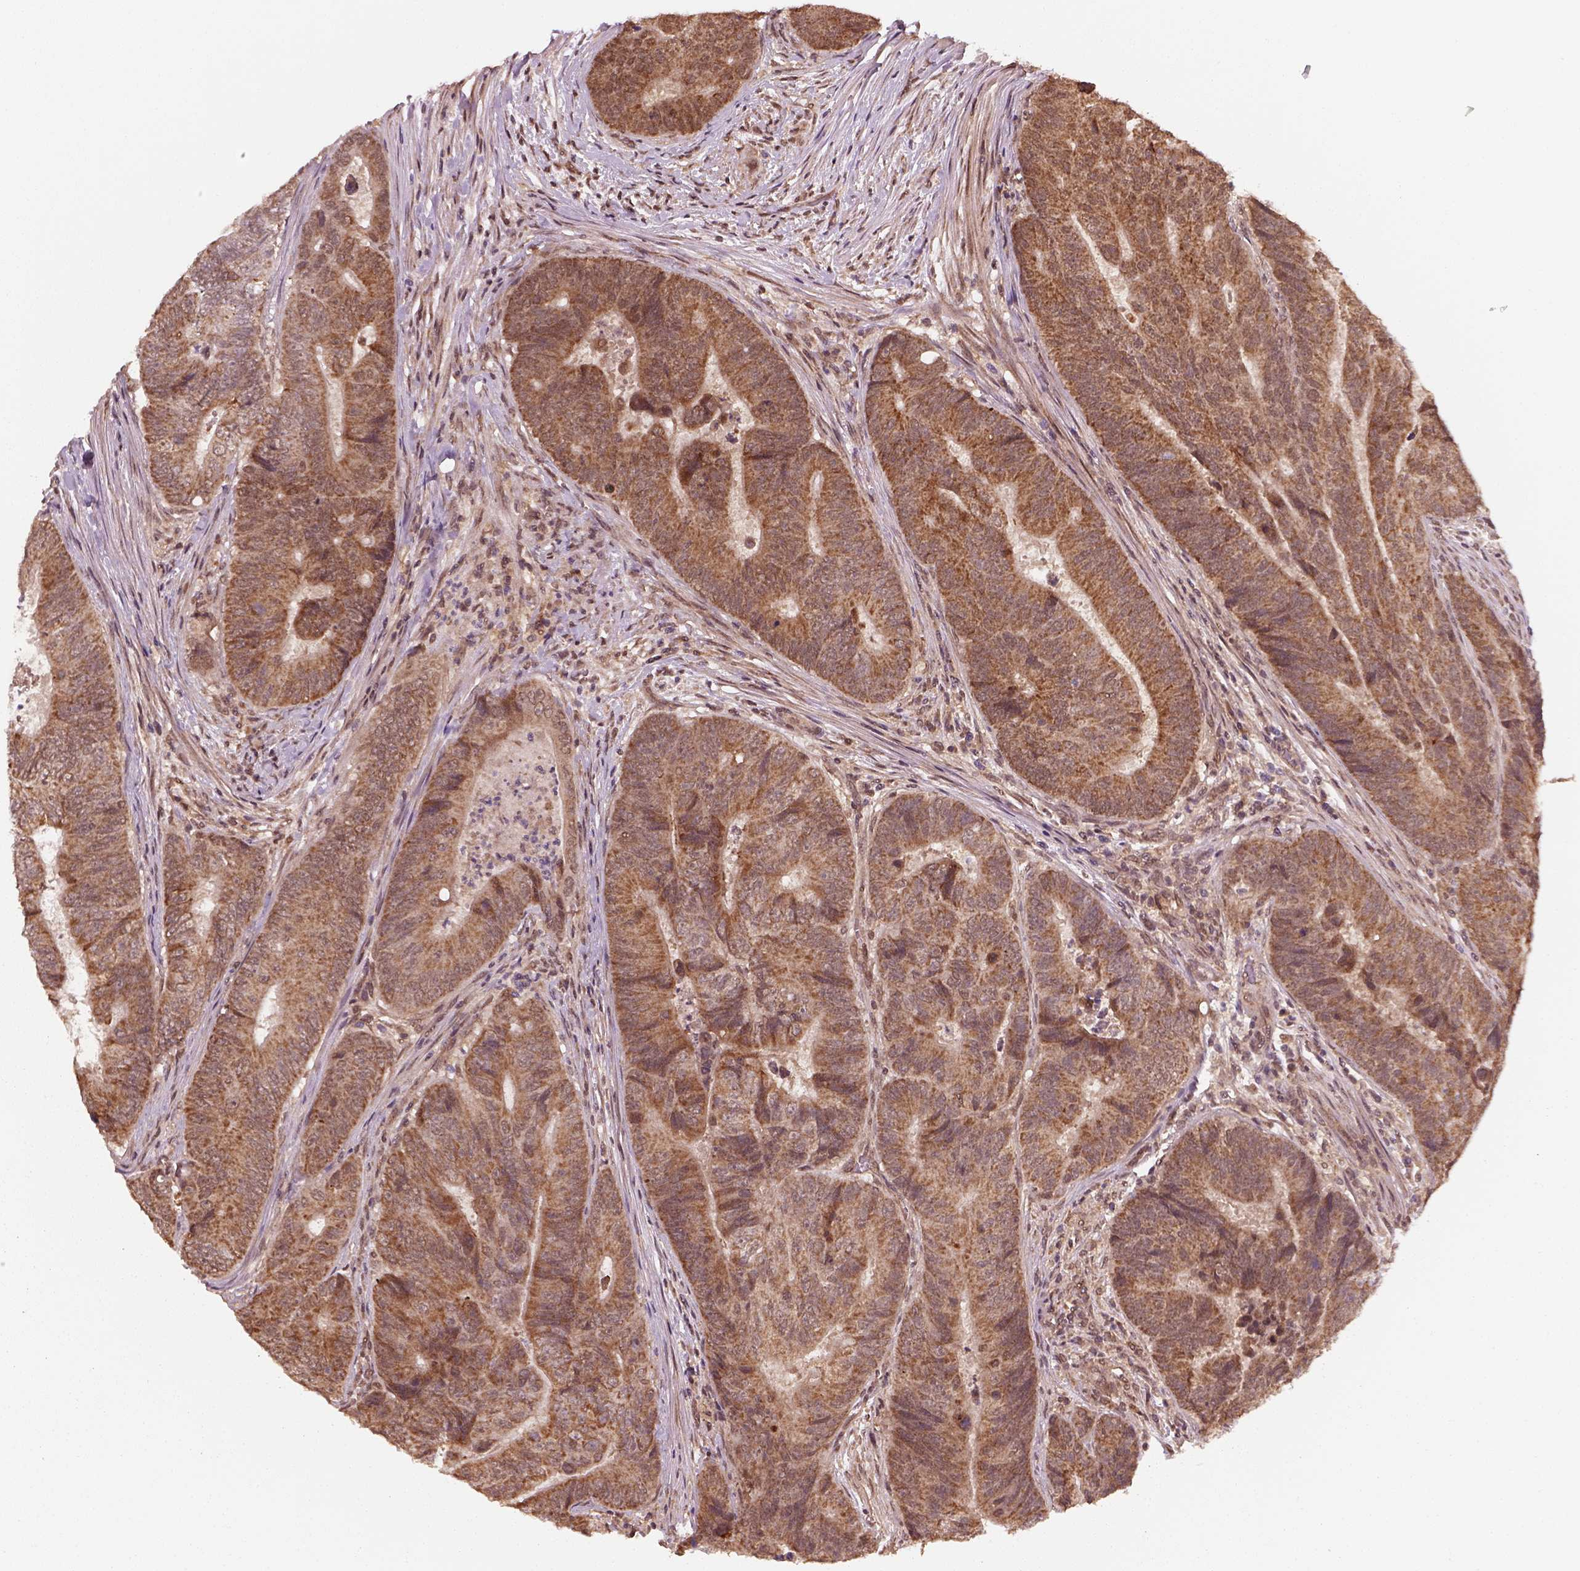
{"staining": {"intensity": "moderate", "quantity": ">75%", "location": "cytoplasmic/membranous"}, "tissue": "colorectal cancer", "cell_type": "Tumor cells", "image_type": "cancer", "snomed": [{"axis": "morphology", "description": "Adenocarcinoma, NOS"}, {"axis": "topography", "description": "Colon"}], "caption": "This is an image of immunohistochemistry staining of colorectal cancer (adenocarcinoma), which shows moderate staining in the cytoplasmic/membranous of tumor cells.", "gene": "NUDT9", "patient": {"sex": "female", "age": 48}}